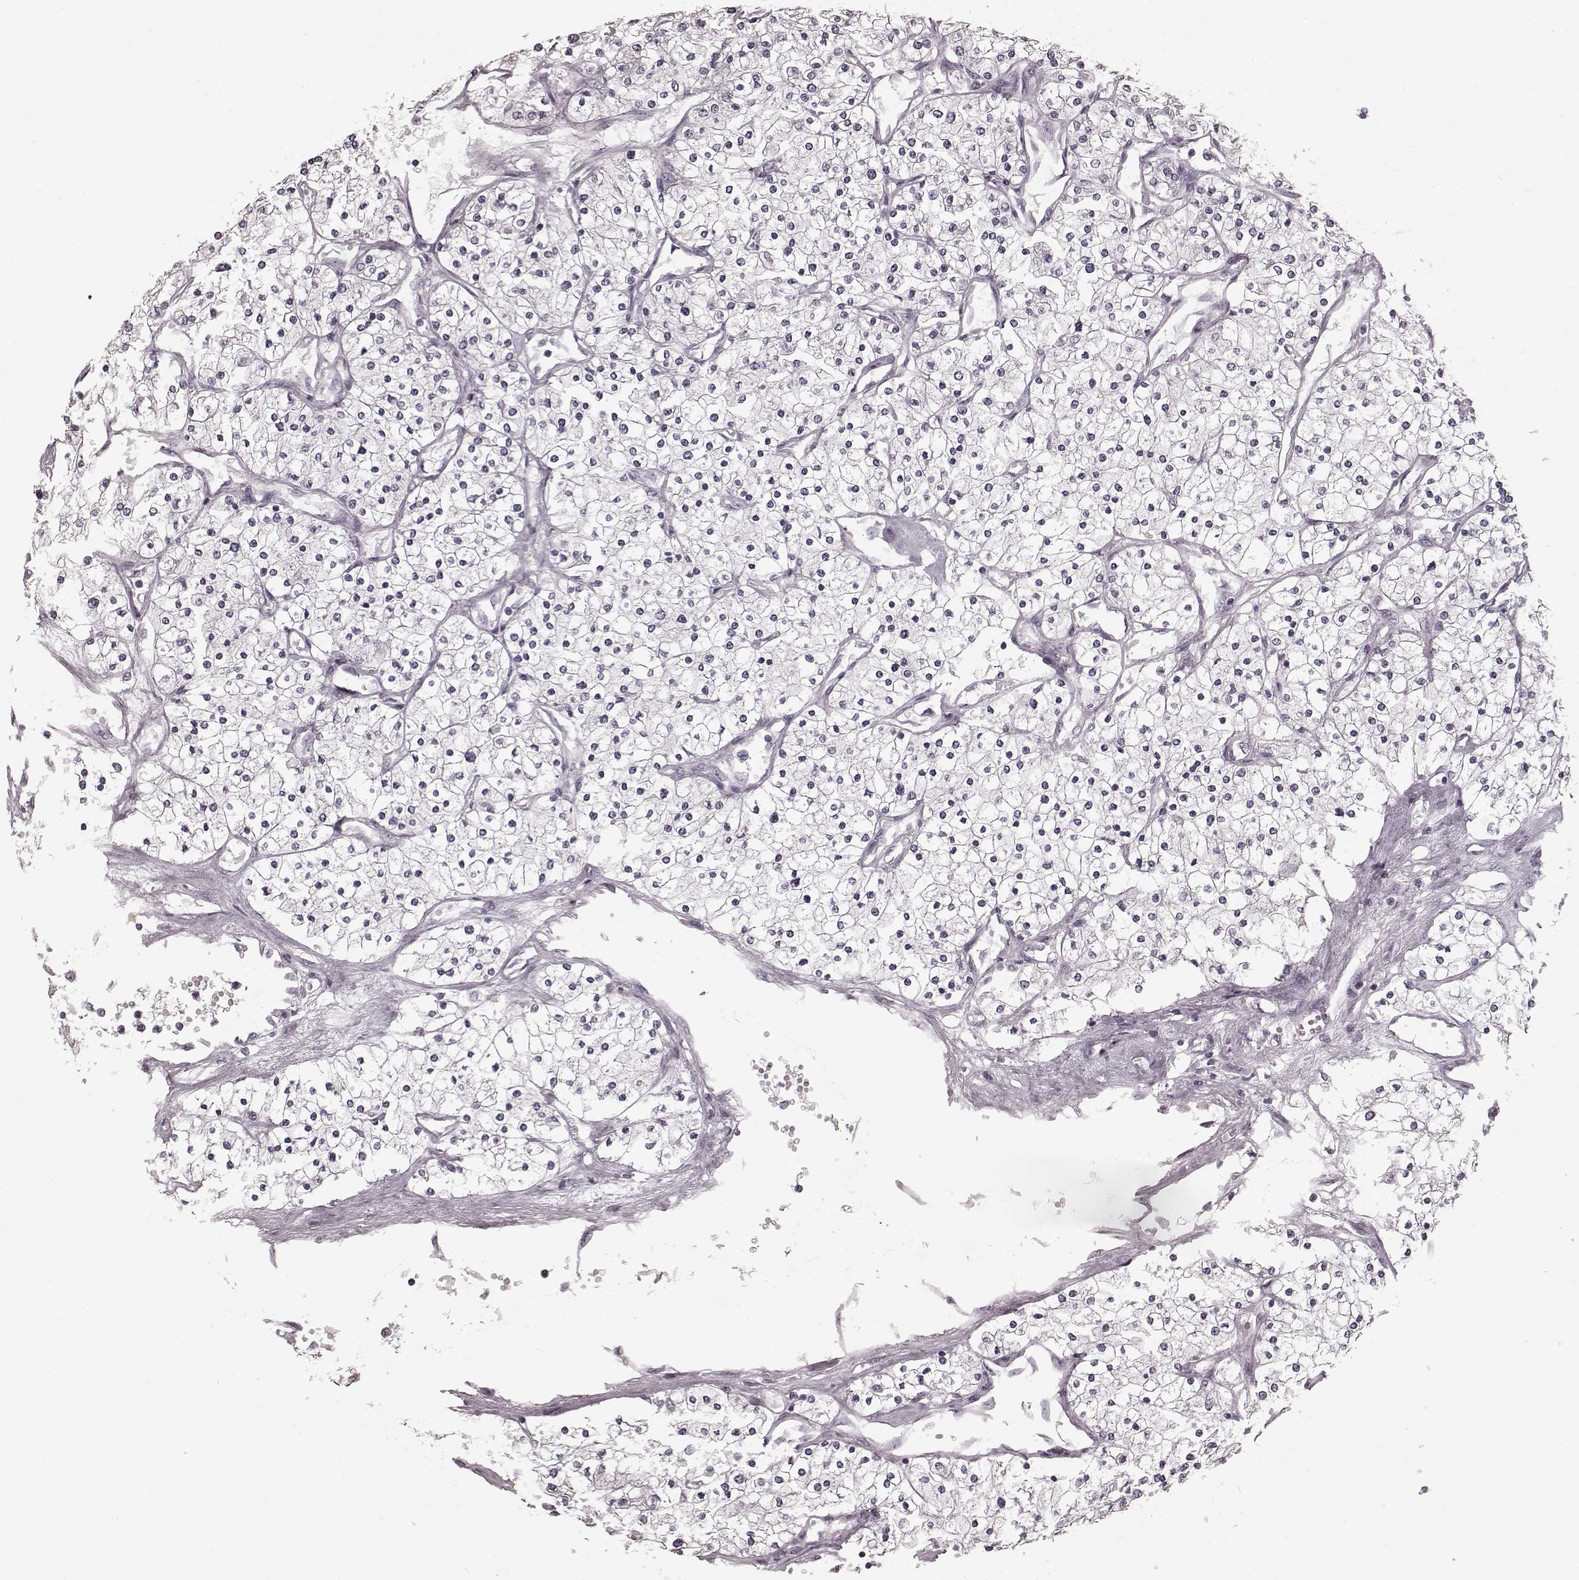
{"staining": {"intensity": "negative", "quantity": "none", "location": "none"}, "tissue": "renal cancer", "cell_type": "Tumor cells", "image_type": "cancer", "snomed": [{"axis": "morphology", "description": "Adenocarcinoma, NOS"}, {"axis": "topography", "description": "Kidney"}], "caption": "Renal cancer was stained to show a protein in brown. There is no significant positivity in tumor cells.", "gene": "PRKCE", "patient": {"sex": "male", "age": 80}}